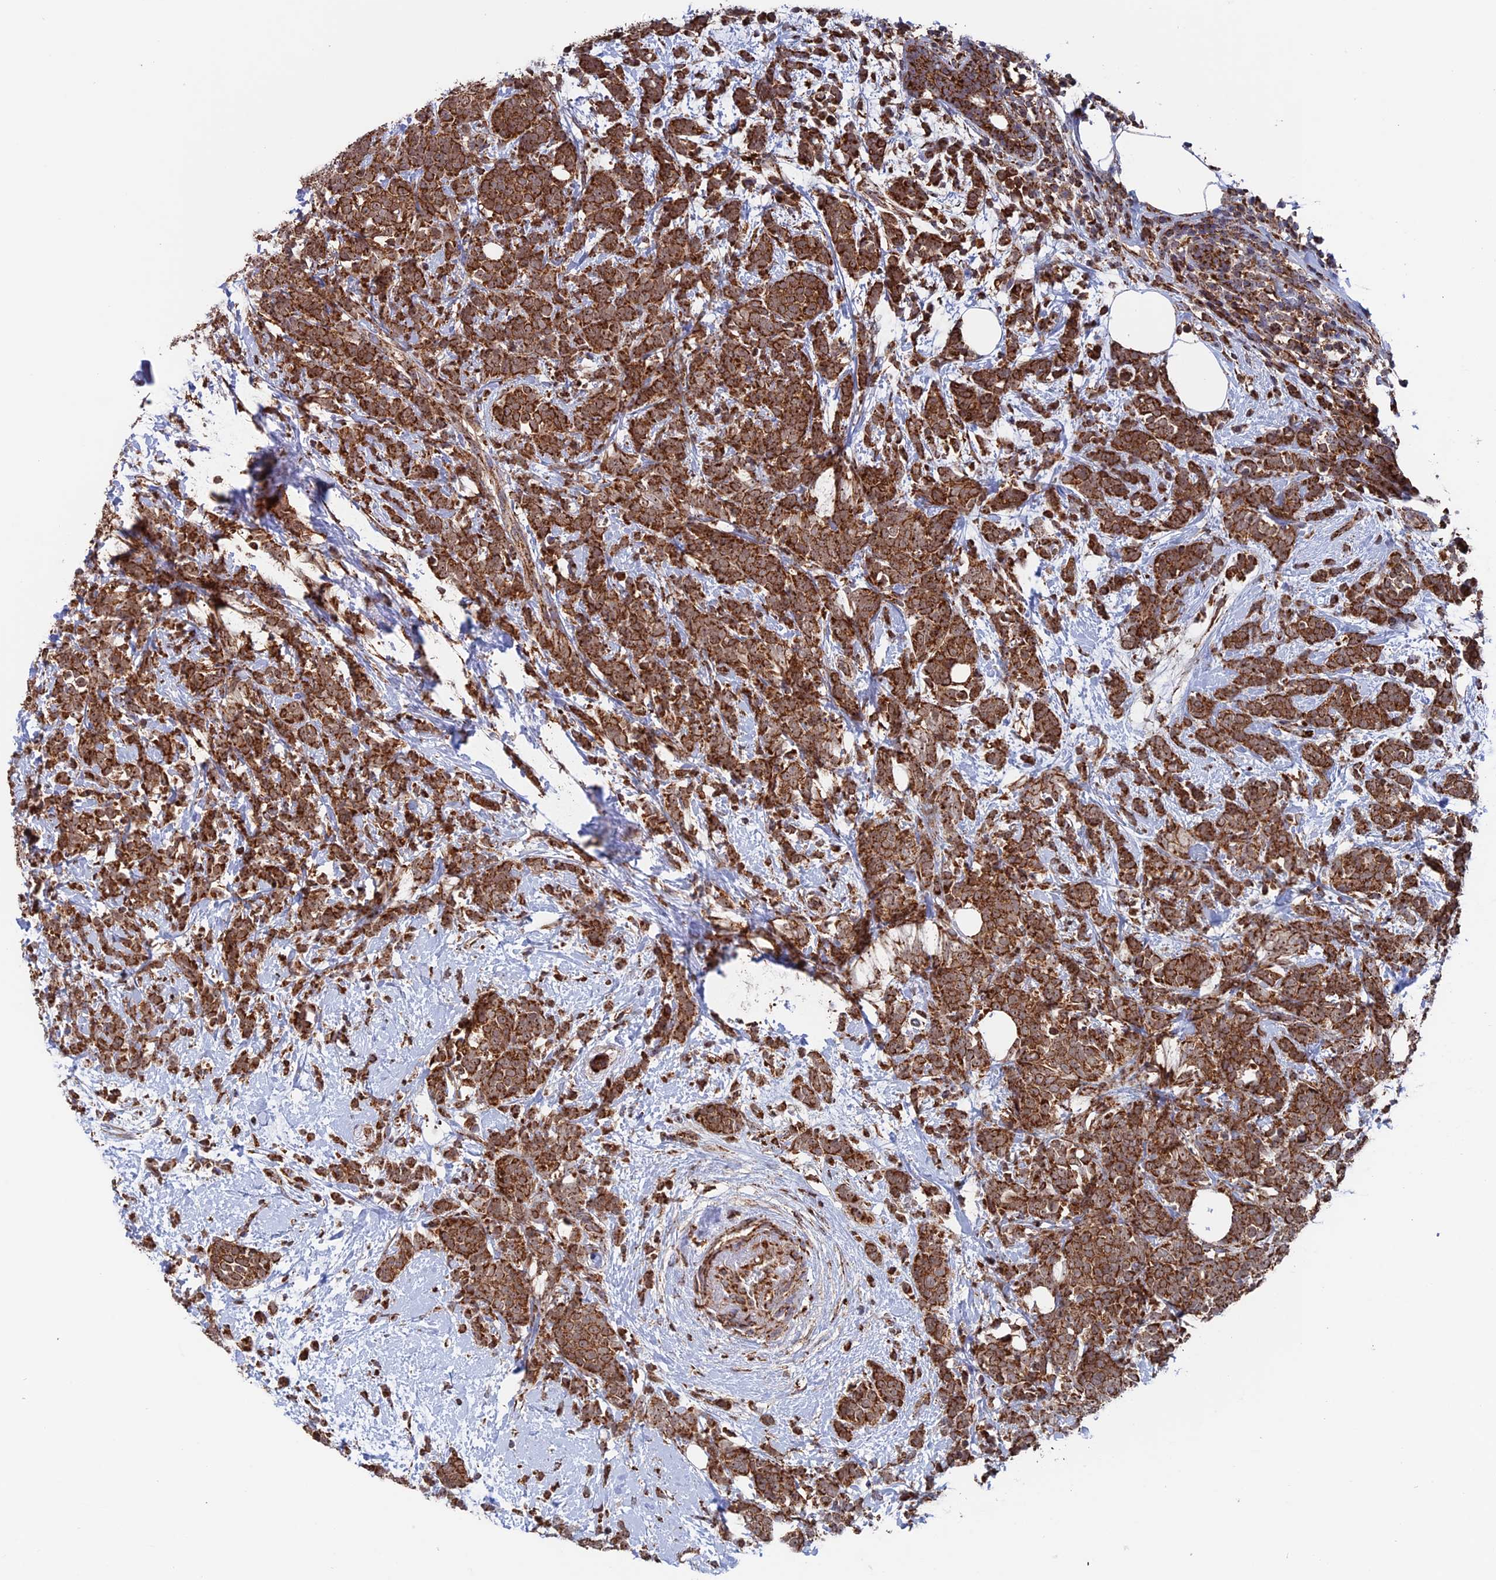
{"staining": {"intensity": "strong", "quantity": ">75%", "location": "cytoplasmic/membranous"}, "tissue": "breast cancer", "cell_type": "Tumor cells", "image_type": "cancer", "snomed": [{"axis": "morphology", "description": "Lobular carcinoma"}, {"axis": "topography", "description": "Breast"}], "caption": "A brown stain labels strong cytoplasmic/membranous positivity of a protein in human breast cancer (lobular carcinoma) tumor cells.", "gene": "DTYMK", "patient": {"sex": "female", "age": 58}}